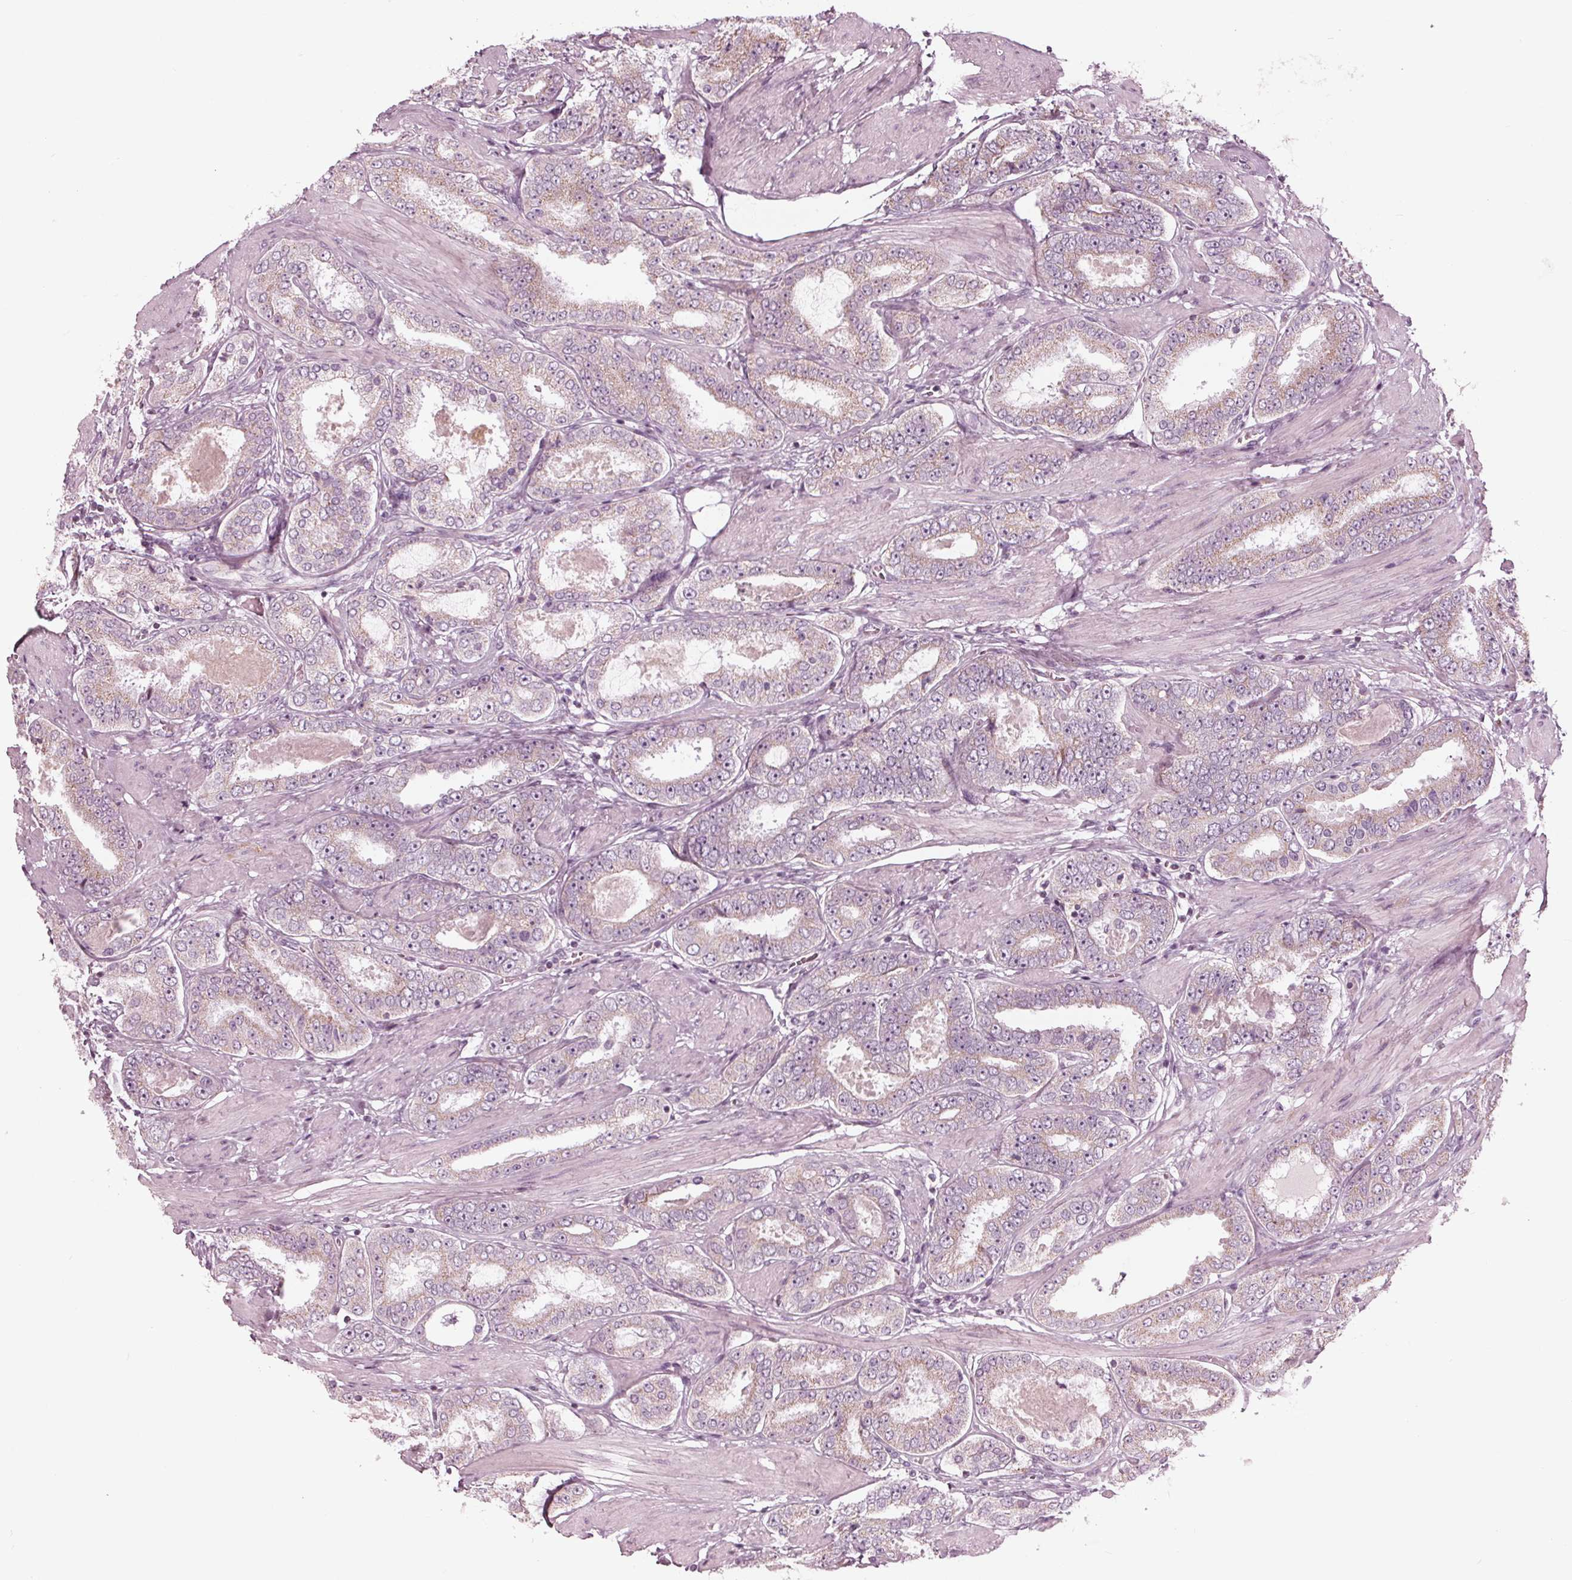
{"staining": {"intensity": "weak", "quantity": "<25%", "location": "cytoplasmic/membranous"}, "tissue": "prostate cancer", "cell_type": "Tumor cells", "image_type": "cancer", "snomed": [{"axis": "morphology", "description": "Adenocarcinoma, High grade"}, {"axis": "topography", "description": "Prostate"}], "caption": "DAB immunohistochemical staining of high-grade adenocarcinoma (prostate) exhibits no significant positivity in tumor cells. The staining is performed using DAB (3,3'-diaminobenzidine) brown chromogen with nuclei counter-stained in using hematoxylin.", "gene": "CLN6", "patient": {"sex": "male", "age": 63}}